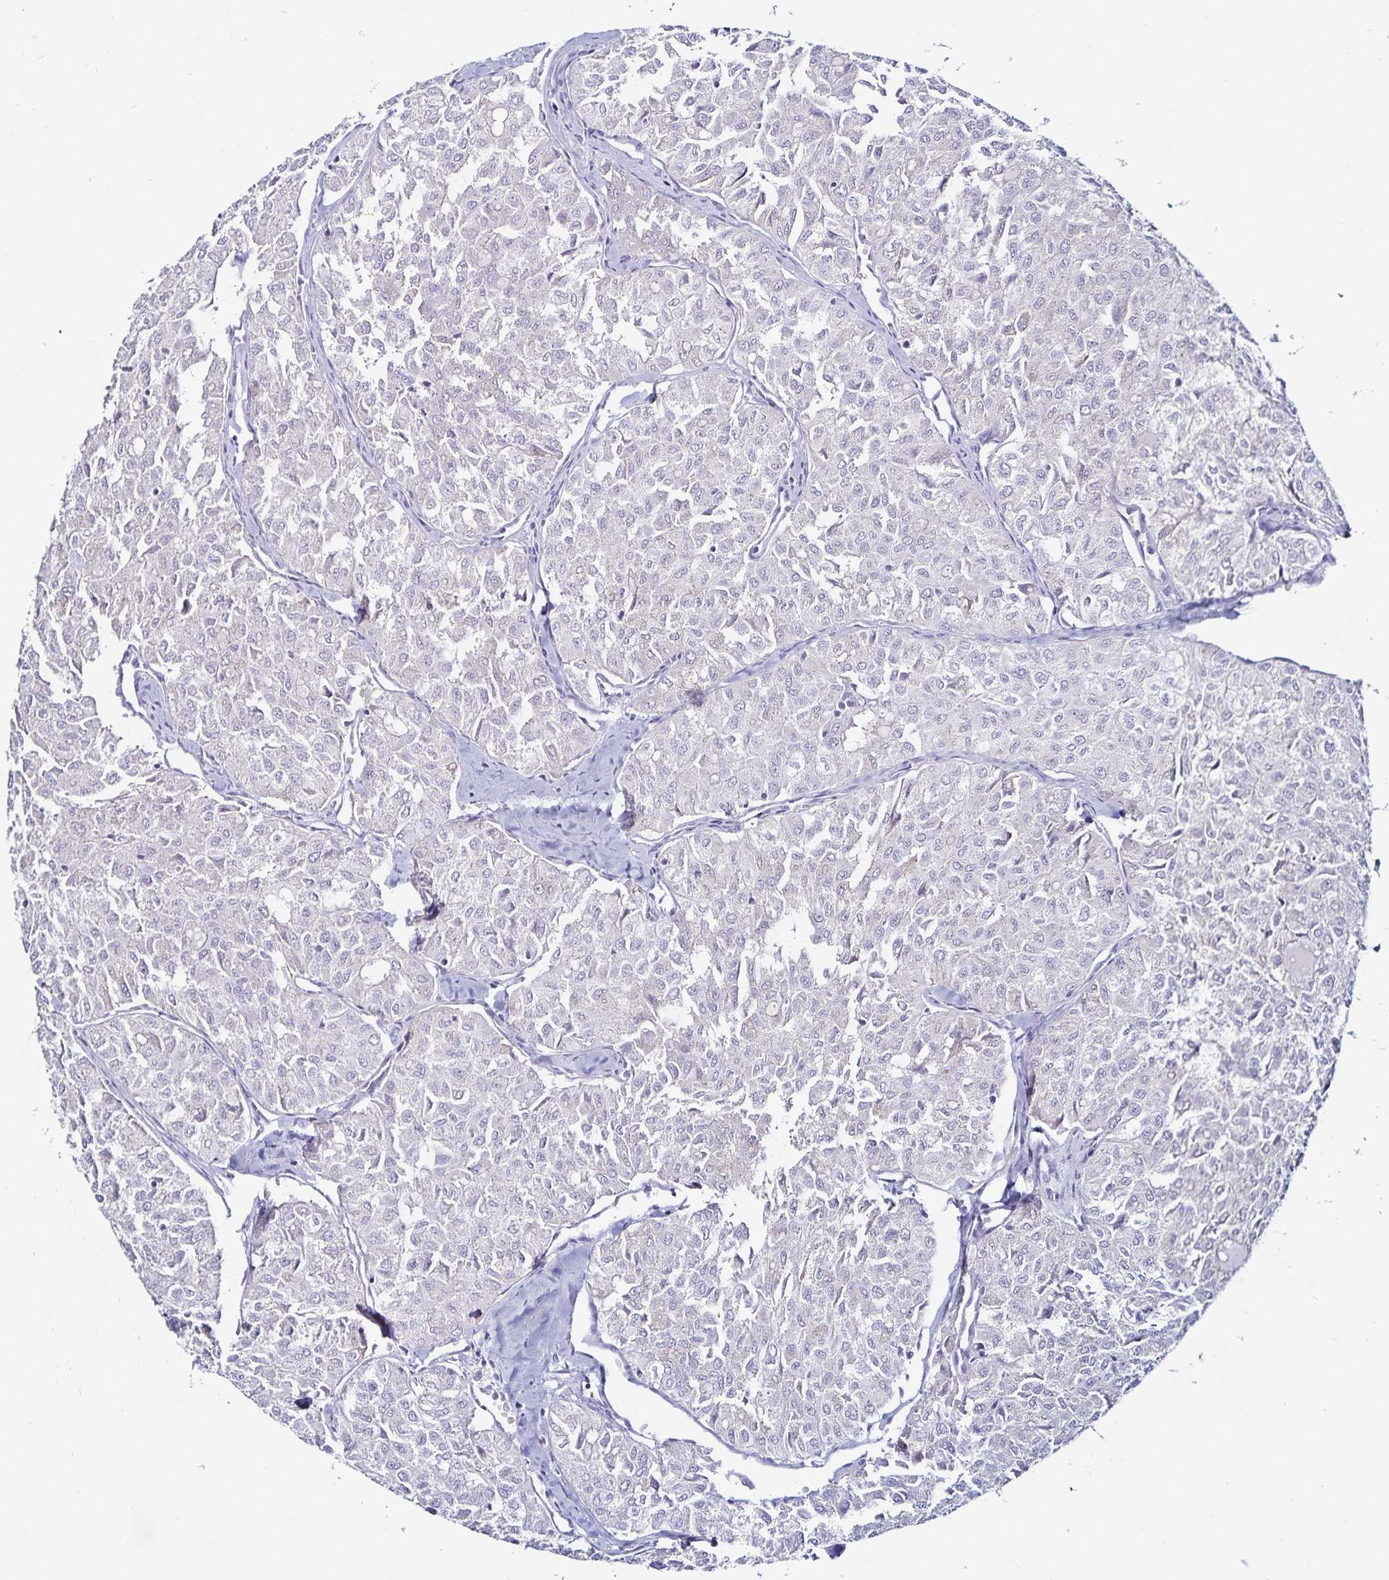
{"staining": {"intensity": "negative", "quantity": "none", "location": "none"}, "tissue": "thyroid cancer", "cell_type": "Tumor cells", "image_type": "cancer", "snomed": [{"axis": "morphology", "description": "Follicular adenoma carcinoma, NOS"}, {"axis": "topography", "description": "Thyroid gland"}], "caption": "A high-resolution image shows immunohistochemistry staining of follicular adenoma carcinoma (thyroid), which displays no significant positivity in tumor cells. (DAB immunohistochemistry (IHC) visualized using brightfield microscopy, high magnification).", "gene": "TSPAN7", "patient": {"sex": "male", "age": 75}}